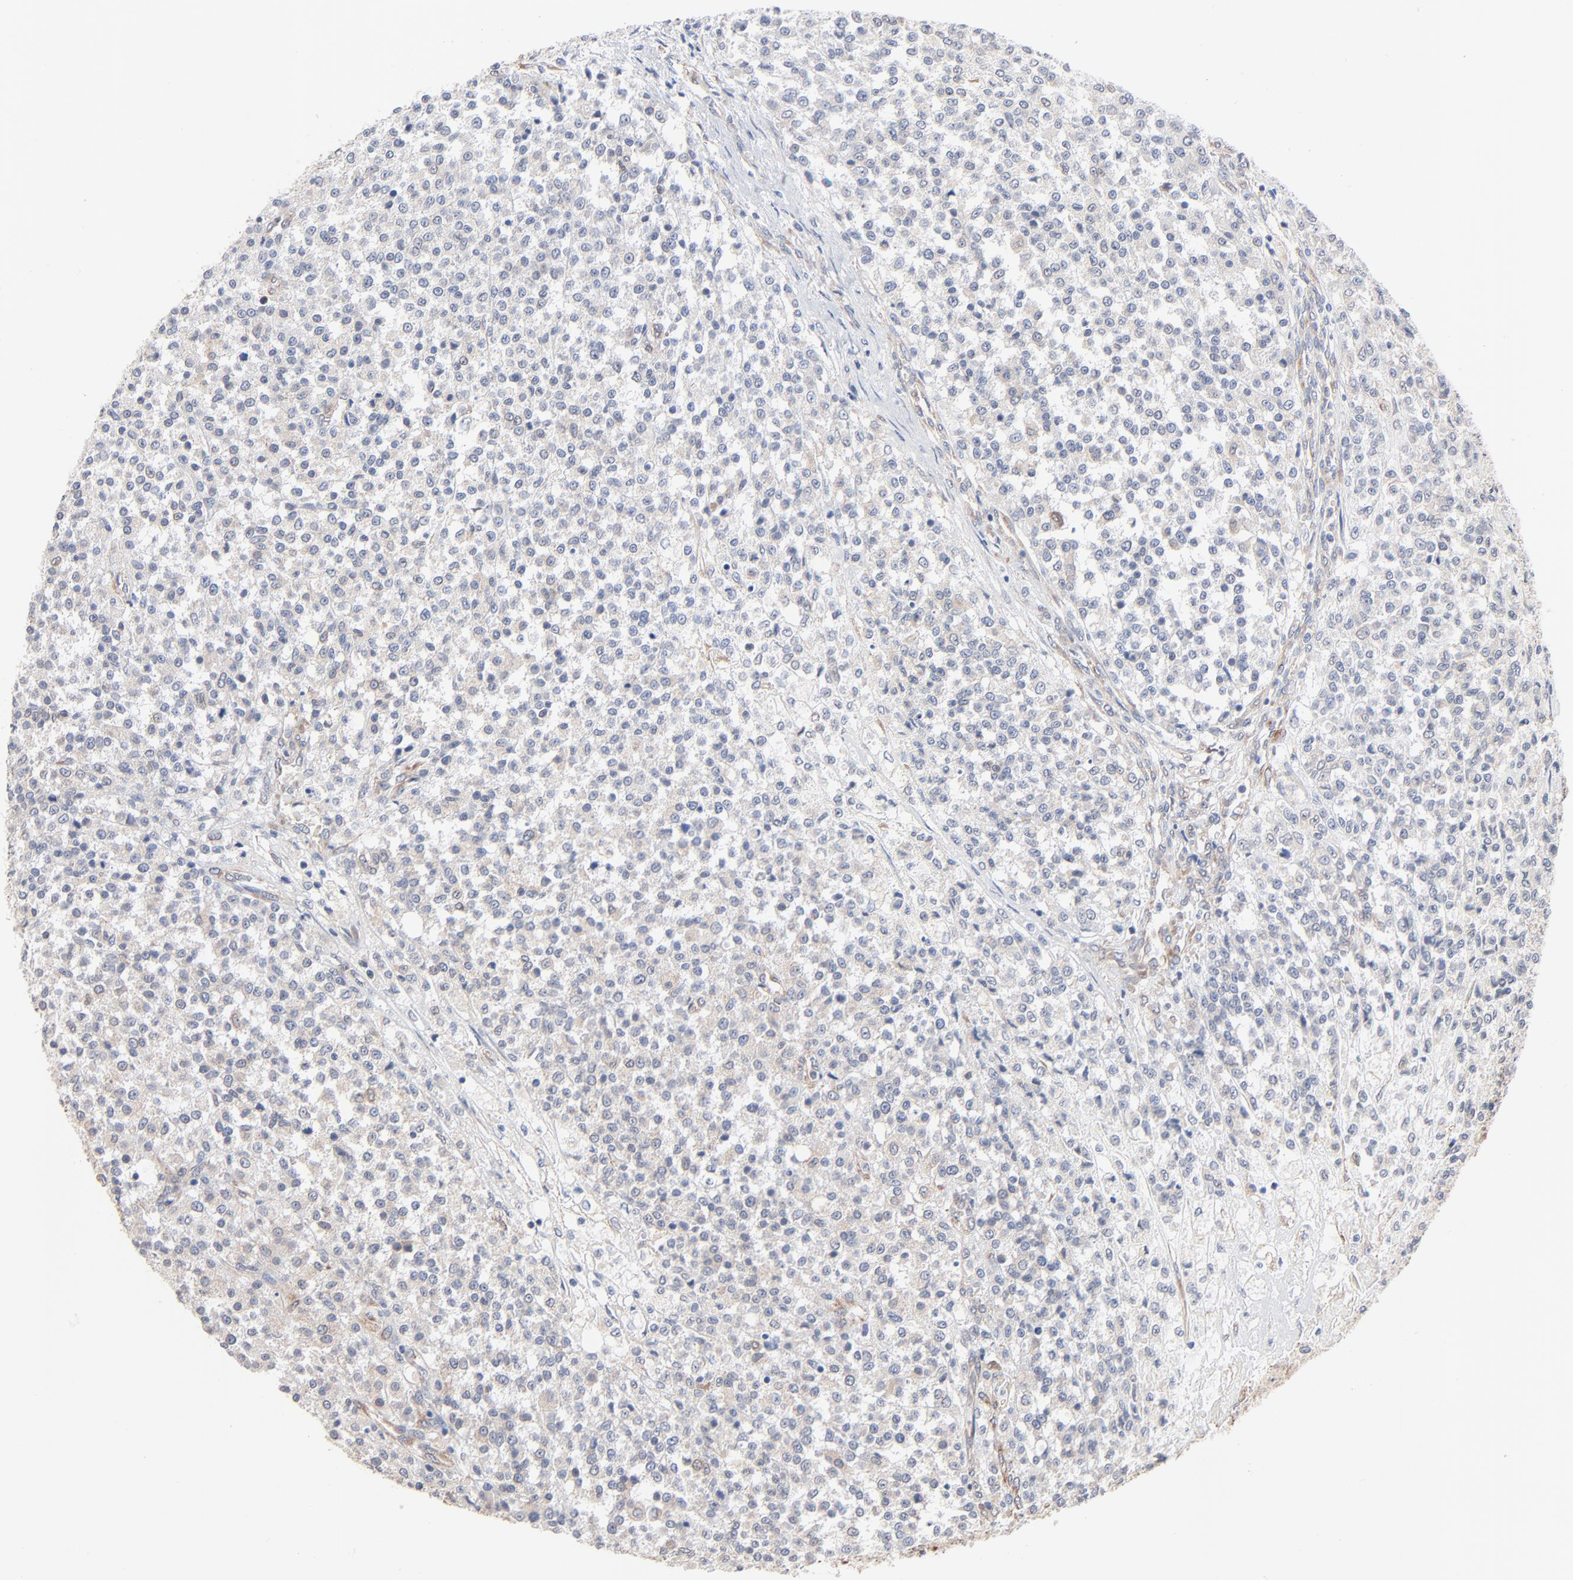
{"staining": {"intensity": "negative", "quantity": "none", "location": "none"}, "tissue": "testis cancer", "cell_type": "Tumor cells", "image_type": "cancer", "snomed": [{"axis": "morphology", "description": "Seminoma, NOS"}, {"axis": "topography", "description": "Testis"}], "caption": "Immunohistochemistry photomicrograph of neoplastic tissue: human testis seminoma stained with DAB (3,3'-diaminobenzidine) reveals no significant protein staining in tumor cells. The staining was performed using DAB to visualize the protein expression in brown, while the nuclei were stained in blue with hematoxylin (Magnification: 20x).", "gene": "ABCD4", "patient": {"sex": "male", "age": 59}}